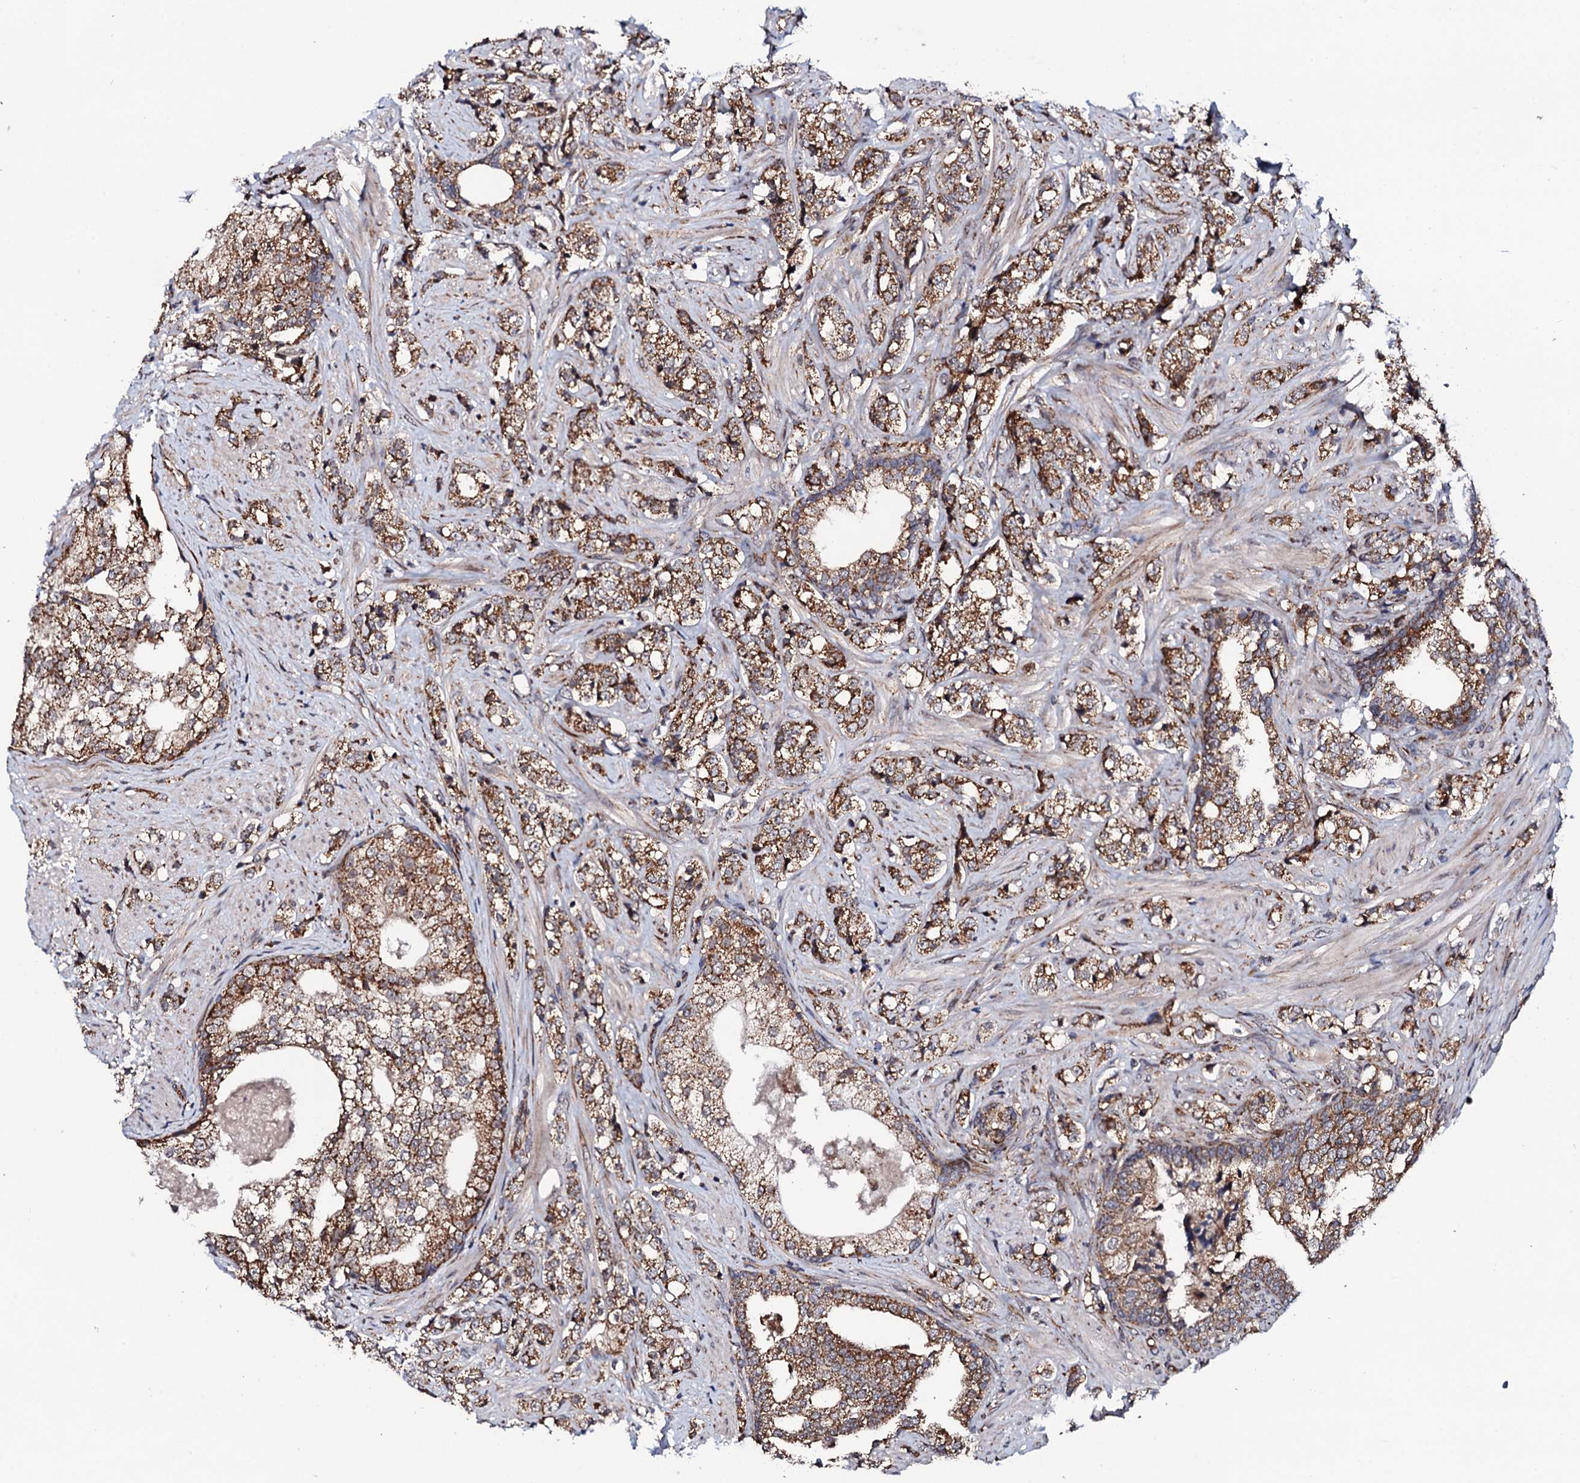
{"staining": {"intensity": "moderate", "quantity": "25%-75%", "location": "cytoplasmic/membranous"}, "tissue": "prostate cancer", "cell_type": "Tumor cells", "image_type": "cancer", "snomed": [{"axis": "morphology", "description": "Adenocarcinoma, High grade"}, {"axis": "topography", "description": "Prostate"}], "caption": "Moderate cytoplasmic/membranous protein staining is present in approximately 25%-75% of tumor cells in prostate cancer. (IHC, brightfield microscopy, high magnification).", "gene": "MTIF3", "patient": {"sex": "male", "age": 69}}